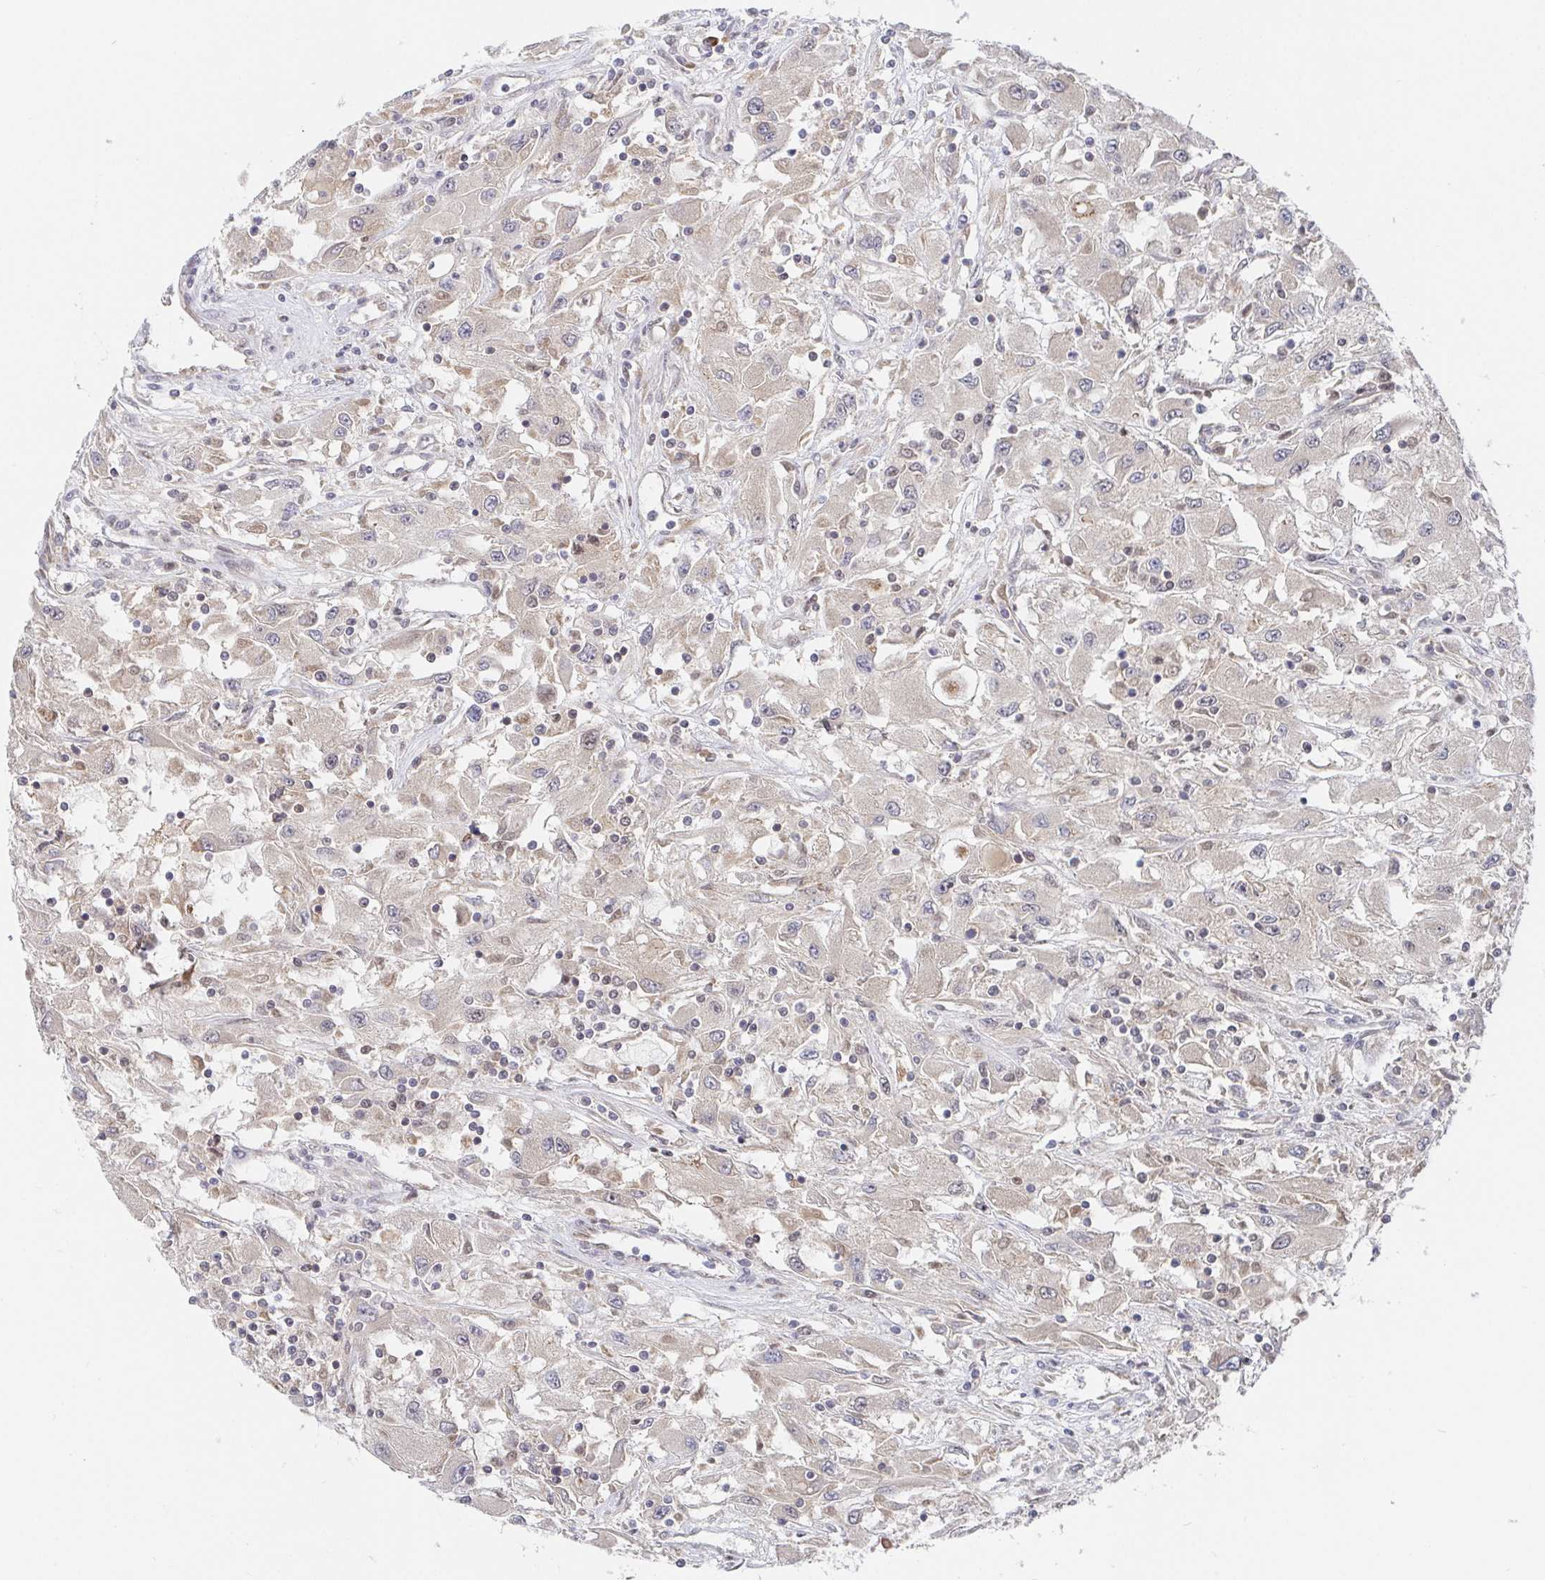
{"staining": {"intensity": "negative", "quantity": "none", "location": "none"}, "tissue": "renal cancer", "cell_type": "Tumor cells", "image_type": "cancer", "snomed": [{"axis": "morphology", "description": "Adenocarcinoma, NOS"}, {"axis": "topography", "description": "Kidney"}], "caption": "Tumor cells show no significant staining in renal cancer (adenocarcinoma).", "gene": "ALG1", "patient": {"sex": "female", "age": 67}}